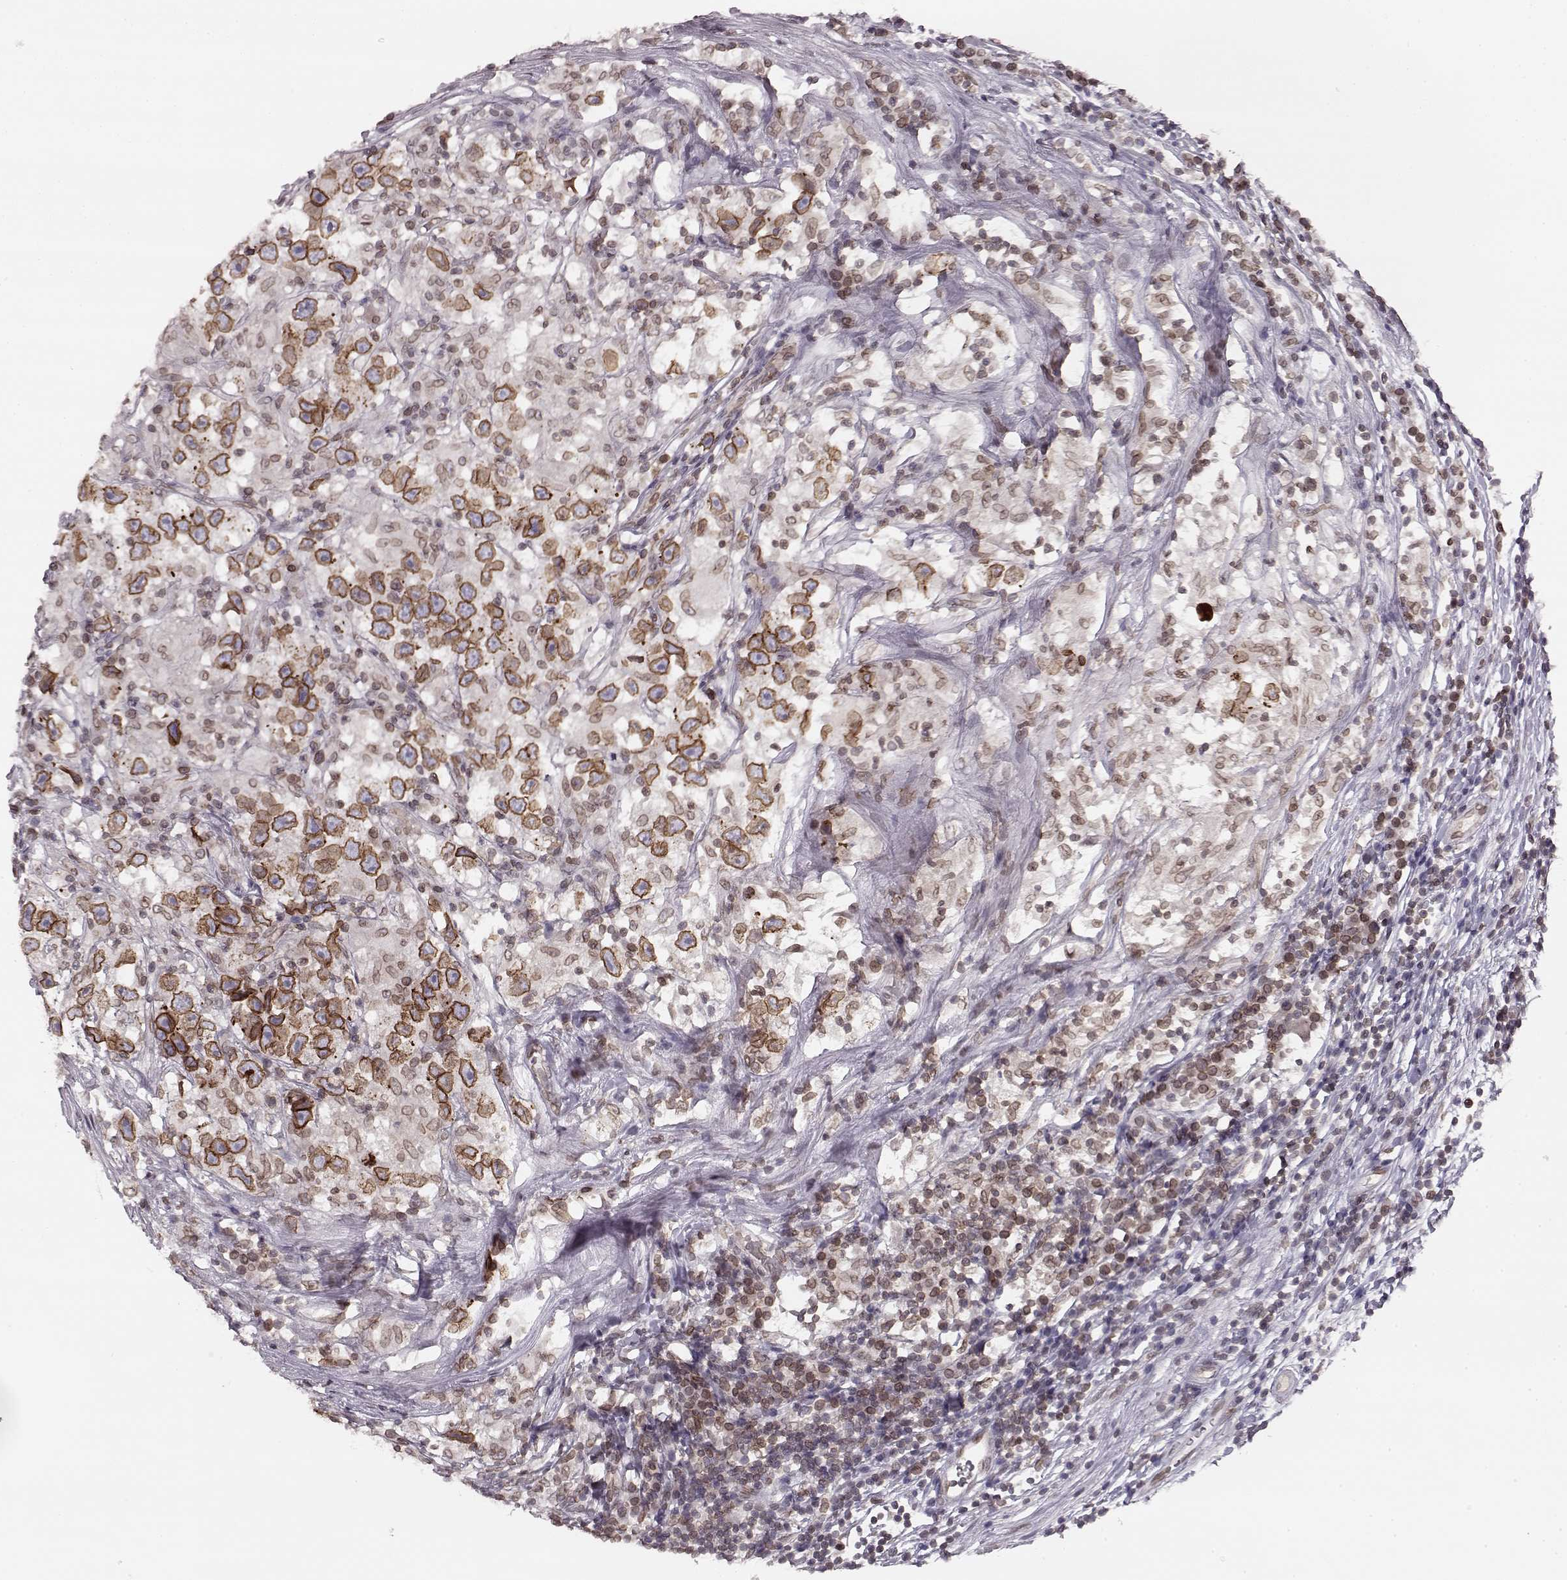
{"staining": {"intensity": "moderate", "quantity": ">75%", "location": "cytoplasmic/membranous,nuclear"}, "tissue": "testis cancer", "cell_type": "Tumor cells", "image_type": "cancer", "snomed": [{"axis": "morphology", "description": "Seminoma, NOS"}, {"axis": "topography", "description": "Testis"}], "caption": "Moderate cytoplasmic/membranous and nuclear protein expression is seen in about >75% of tumor cells in testis cancer. (DAB (3,3'-diaminobenzidine) IHC with brightfield microscopy, high magnification).", "gene": "DCAF12", "patient": {"sex": "male", "age": 26}}